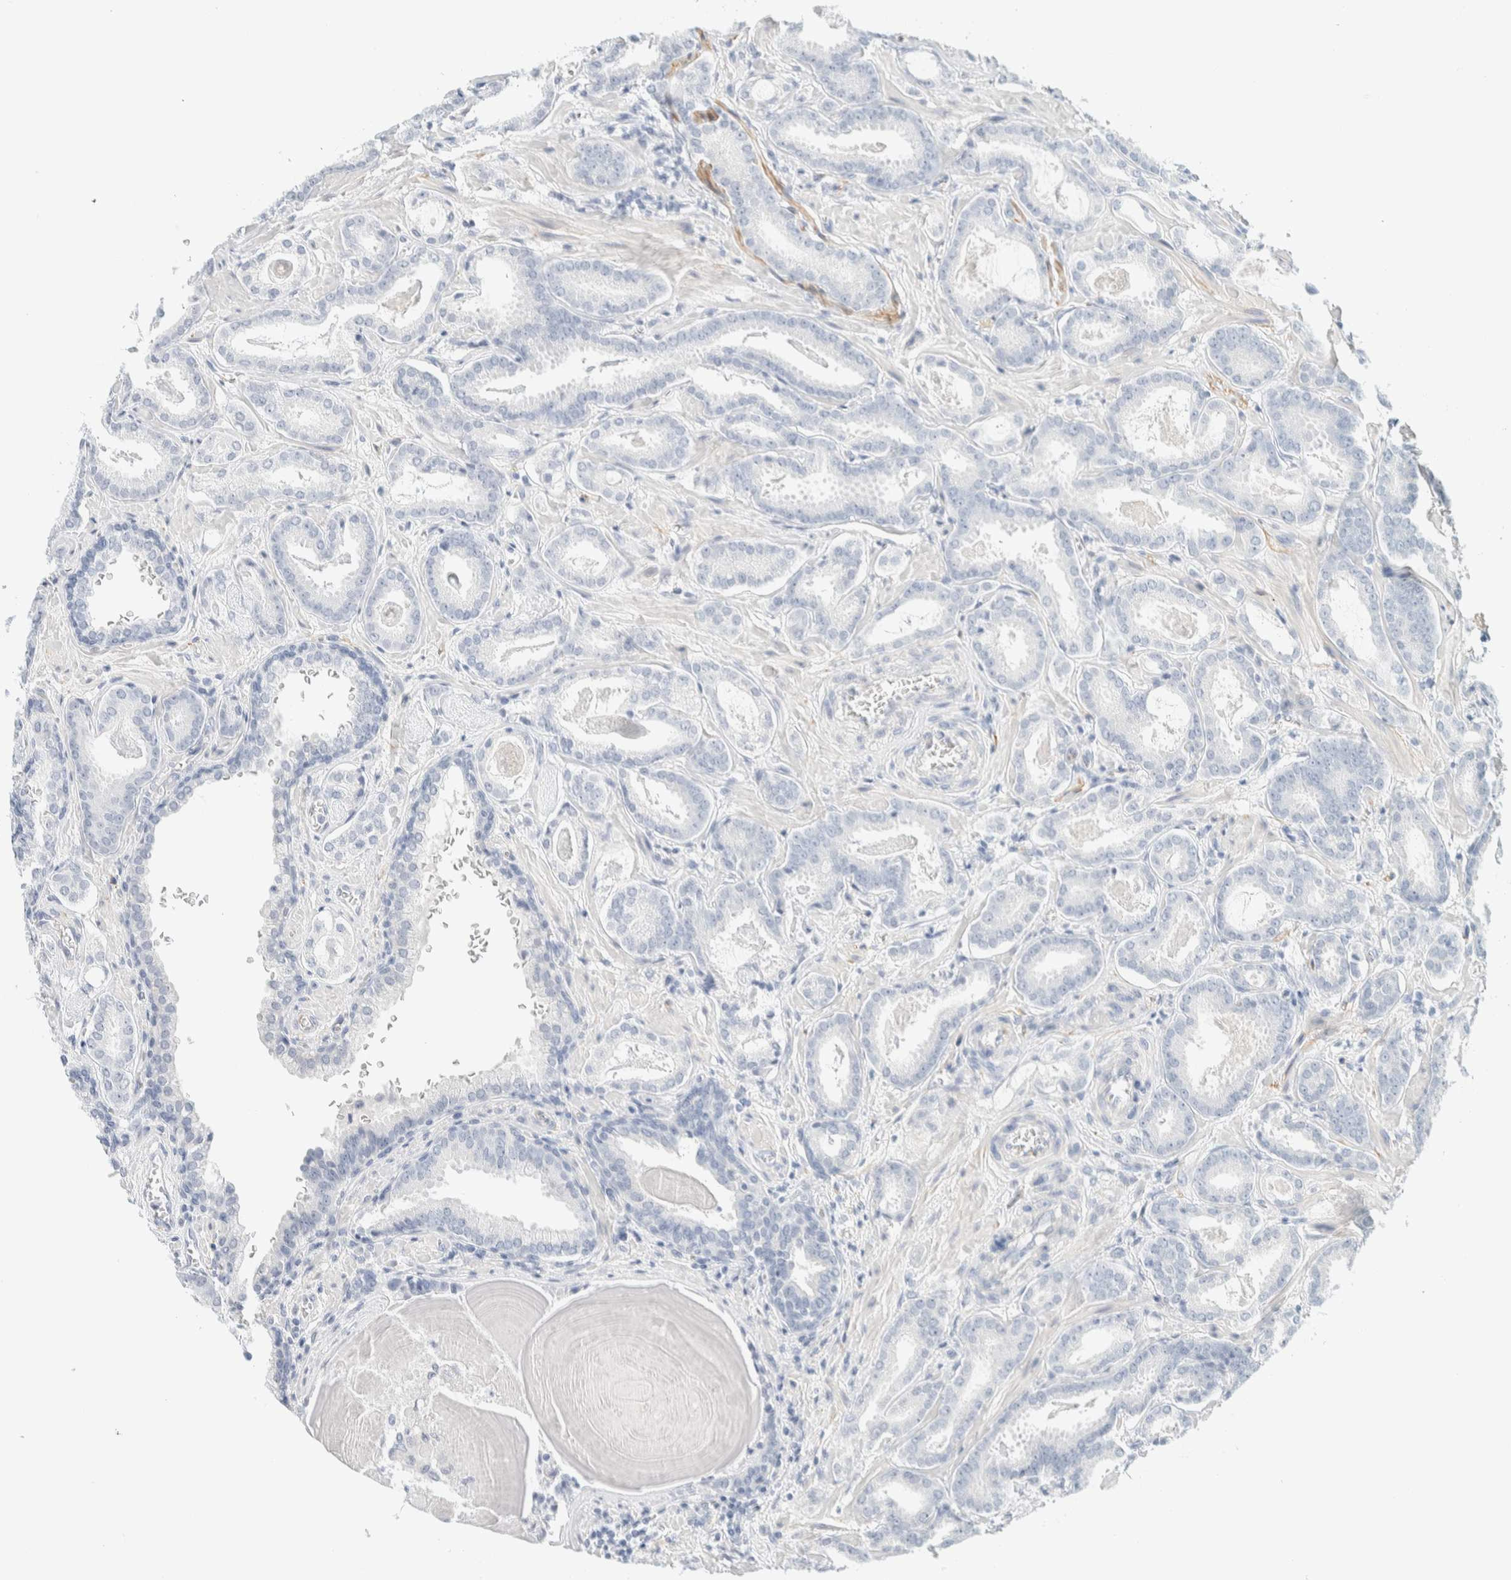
{"staining": {"intensity": "negative", "quantity": "none", "location": "none"}, "tissue": "prostate cancer", "cell_type": "Tumor cells", "image_type": "cancer", "snomed": [{"axis": "morphology", "description": "Adenocarcinoma, Low grade"}, {"axis": "topography", "description": "Prostate"}], "caption": "This is an immunohistochemistry histopathology image of low-grade adenocarcinoma (prostate). There is no positivity in tumor cells.", "gene": "ATCAY", "patient": {"sex": "male", "age": 53}}